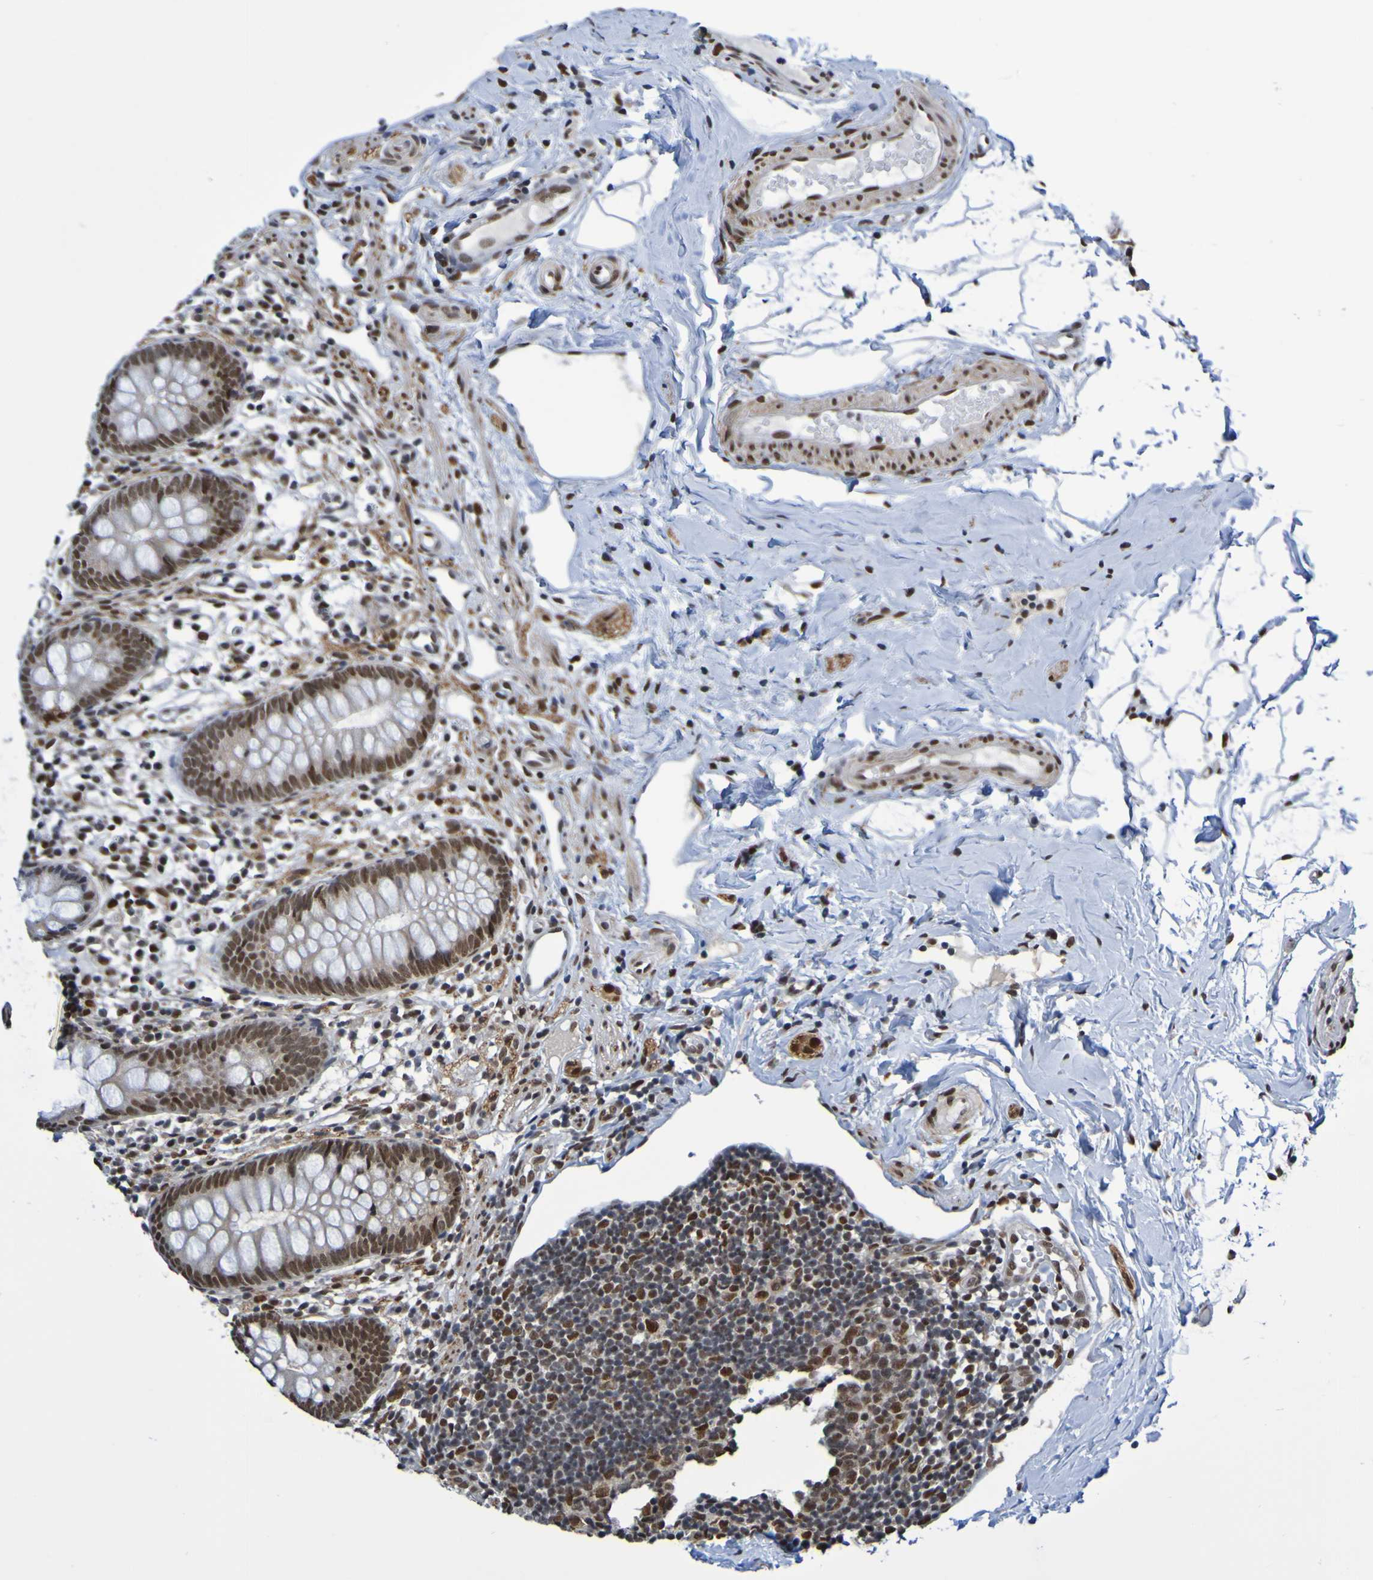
{"staining": {"intensity": "strong", "quantity": ">75%", "location": "cytoplasmic/membranous,nuclear"}, "tissue": "appendix", "cell_type": "Glandular cells", "image_type": "normal", "snomed": [{"axis": "morphology", "description": "Normal tissue, NOS"}, {"axis": "topography", "description": "Appendix"}], "caption": "Unremarkable appendix shows strong cytoplasmic/membranous,nuclear positivity in approximately >75% of glandular cells.", "gene": "HDAC2", "patient": {"sex": "female", "age": 20}}